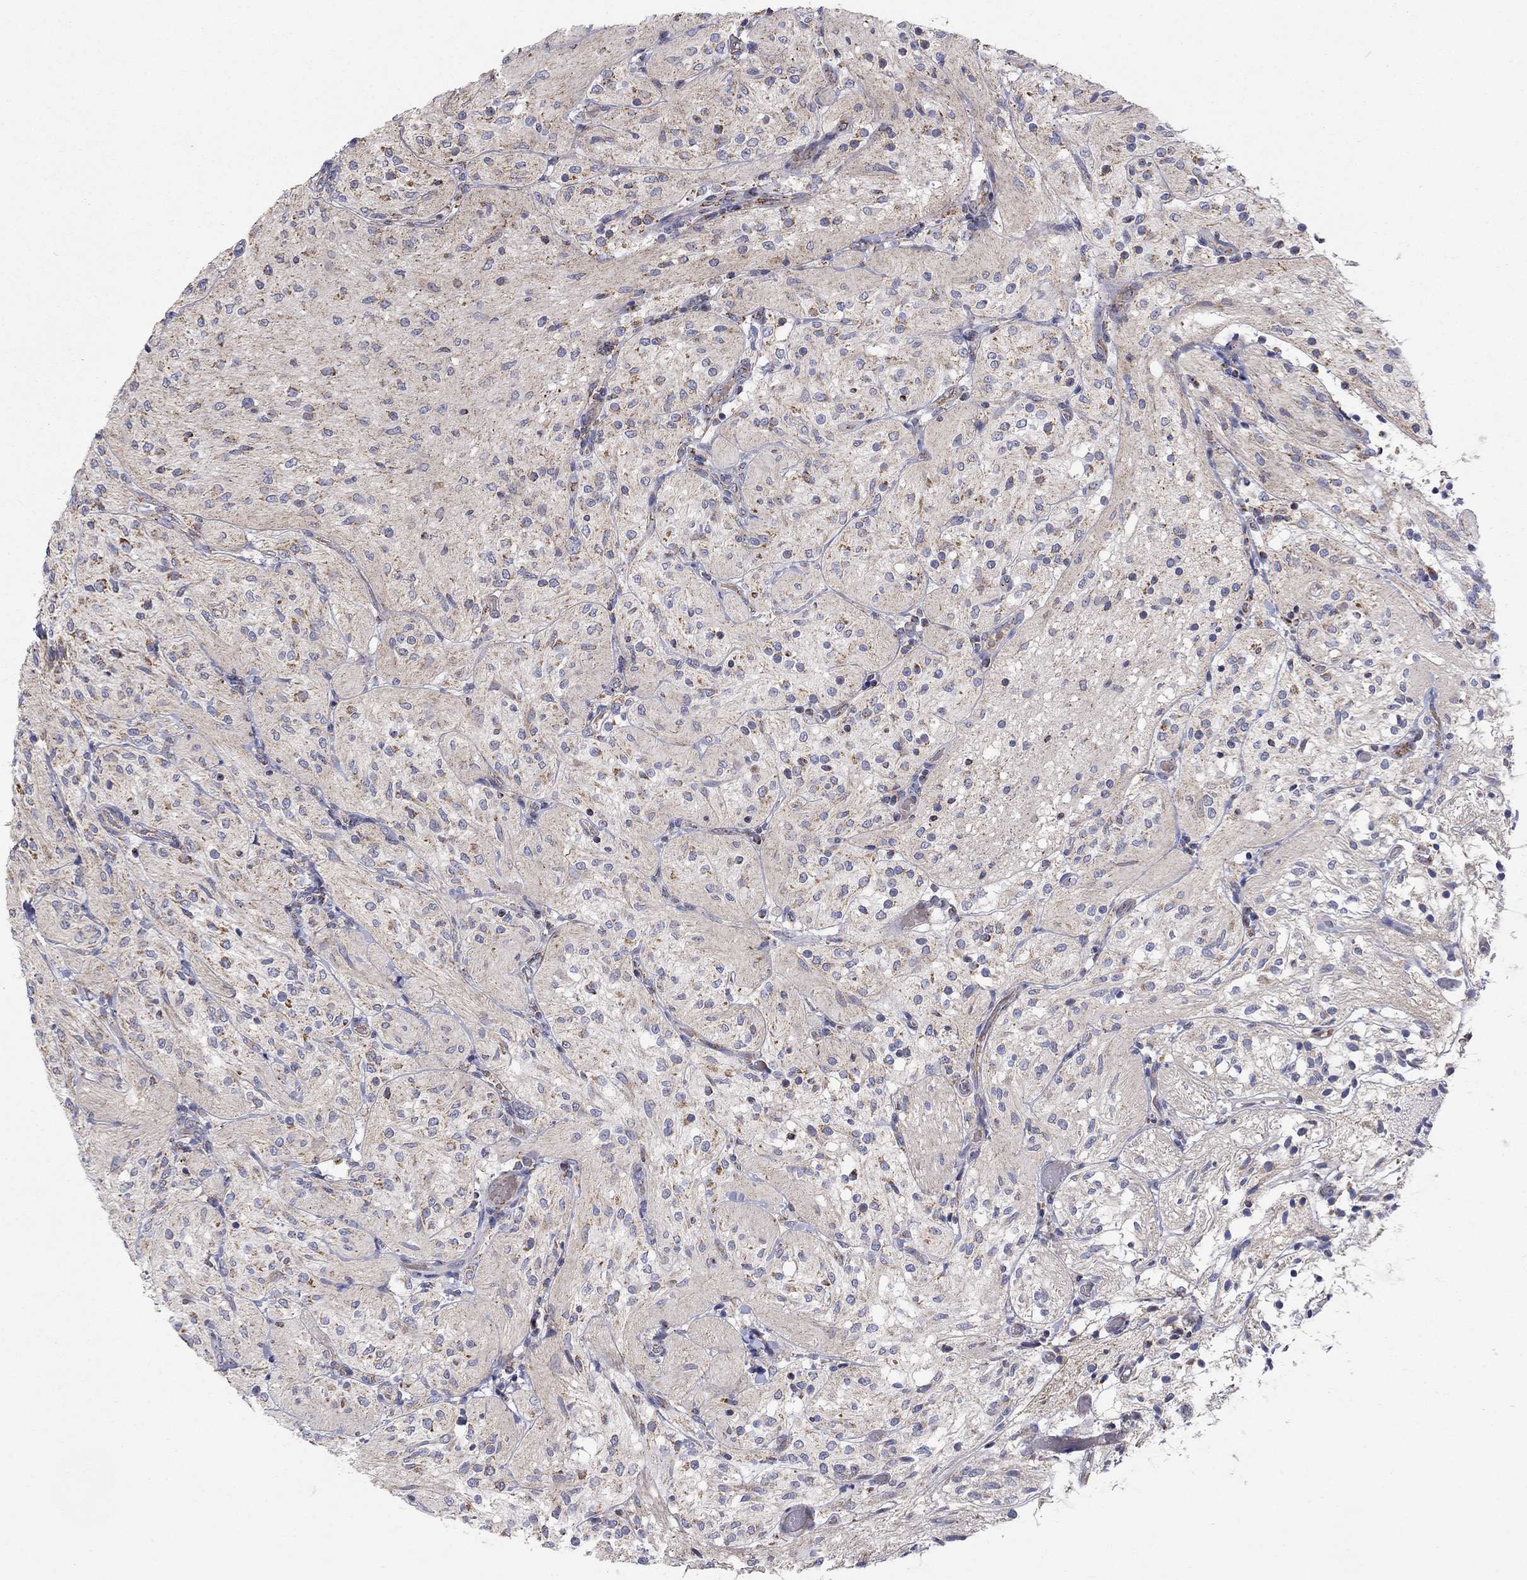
{"staining": {"intensity": "moderate", "quantity": "<25%", "location": "cytoplasmic/membranous"}, "tissue": "glioma", "cell_type": "Tumor cells", "image_type": "cancer", "snomed": [{"axis": "morphology", "description": "Glioma, malignant, Low grade"}, {"axis": "topography", "description": "Brain"}], "caption": "A micrograph showing moderate cytoplasmic/membranous positivity in approximately <25% of tumor cells in glioma, as visualized by brown immunohistochemical staining.", "gene": "HPS5", "patient": {"sex": "male", "age": 3}}